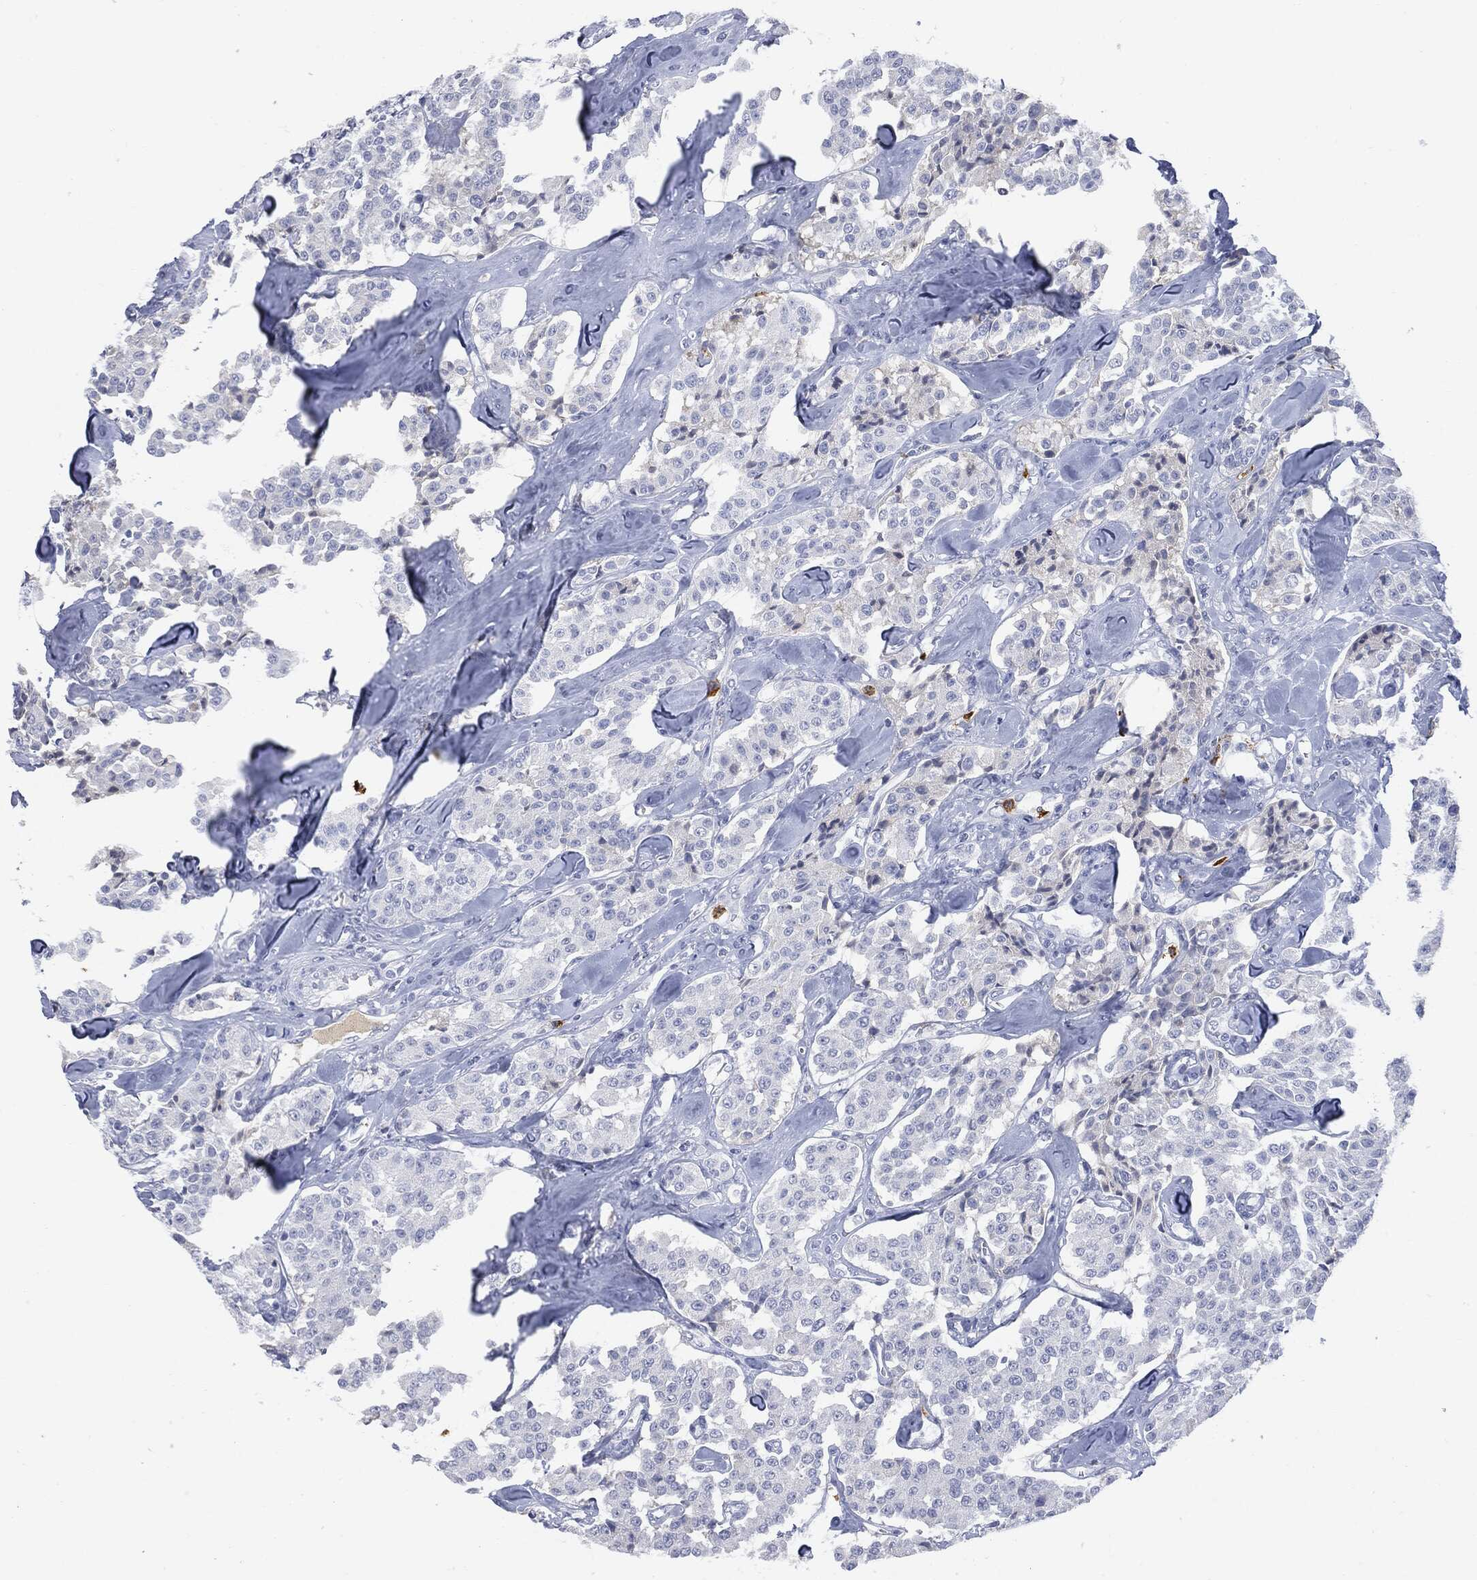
{"staining": {"intensity": "negative", "quantity": "none", "location": "none"}, "tissue": "carcinoid", "cell_type": "Tumor cells", "image_type": "cancer", "snomed": [{"axis": "morphology", "description": "Carcinoid, malignant, NOS"}, {"axis": "topography", "description": "Pancreas"}], "caption": "The image shows no significant staining in tumor cells of malignant carcinoid.", "gene": "BTK", "patient": {"sex": "male", "age": 41}}